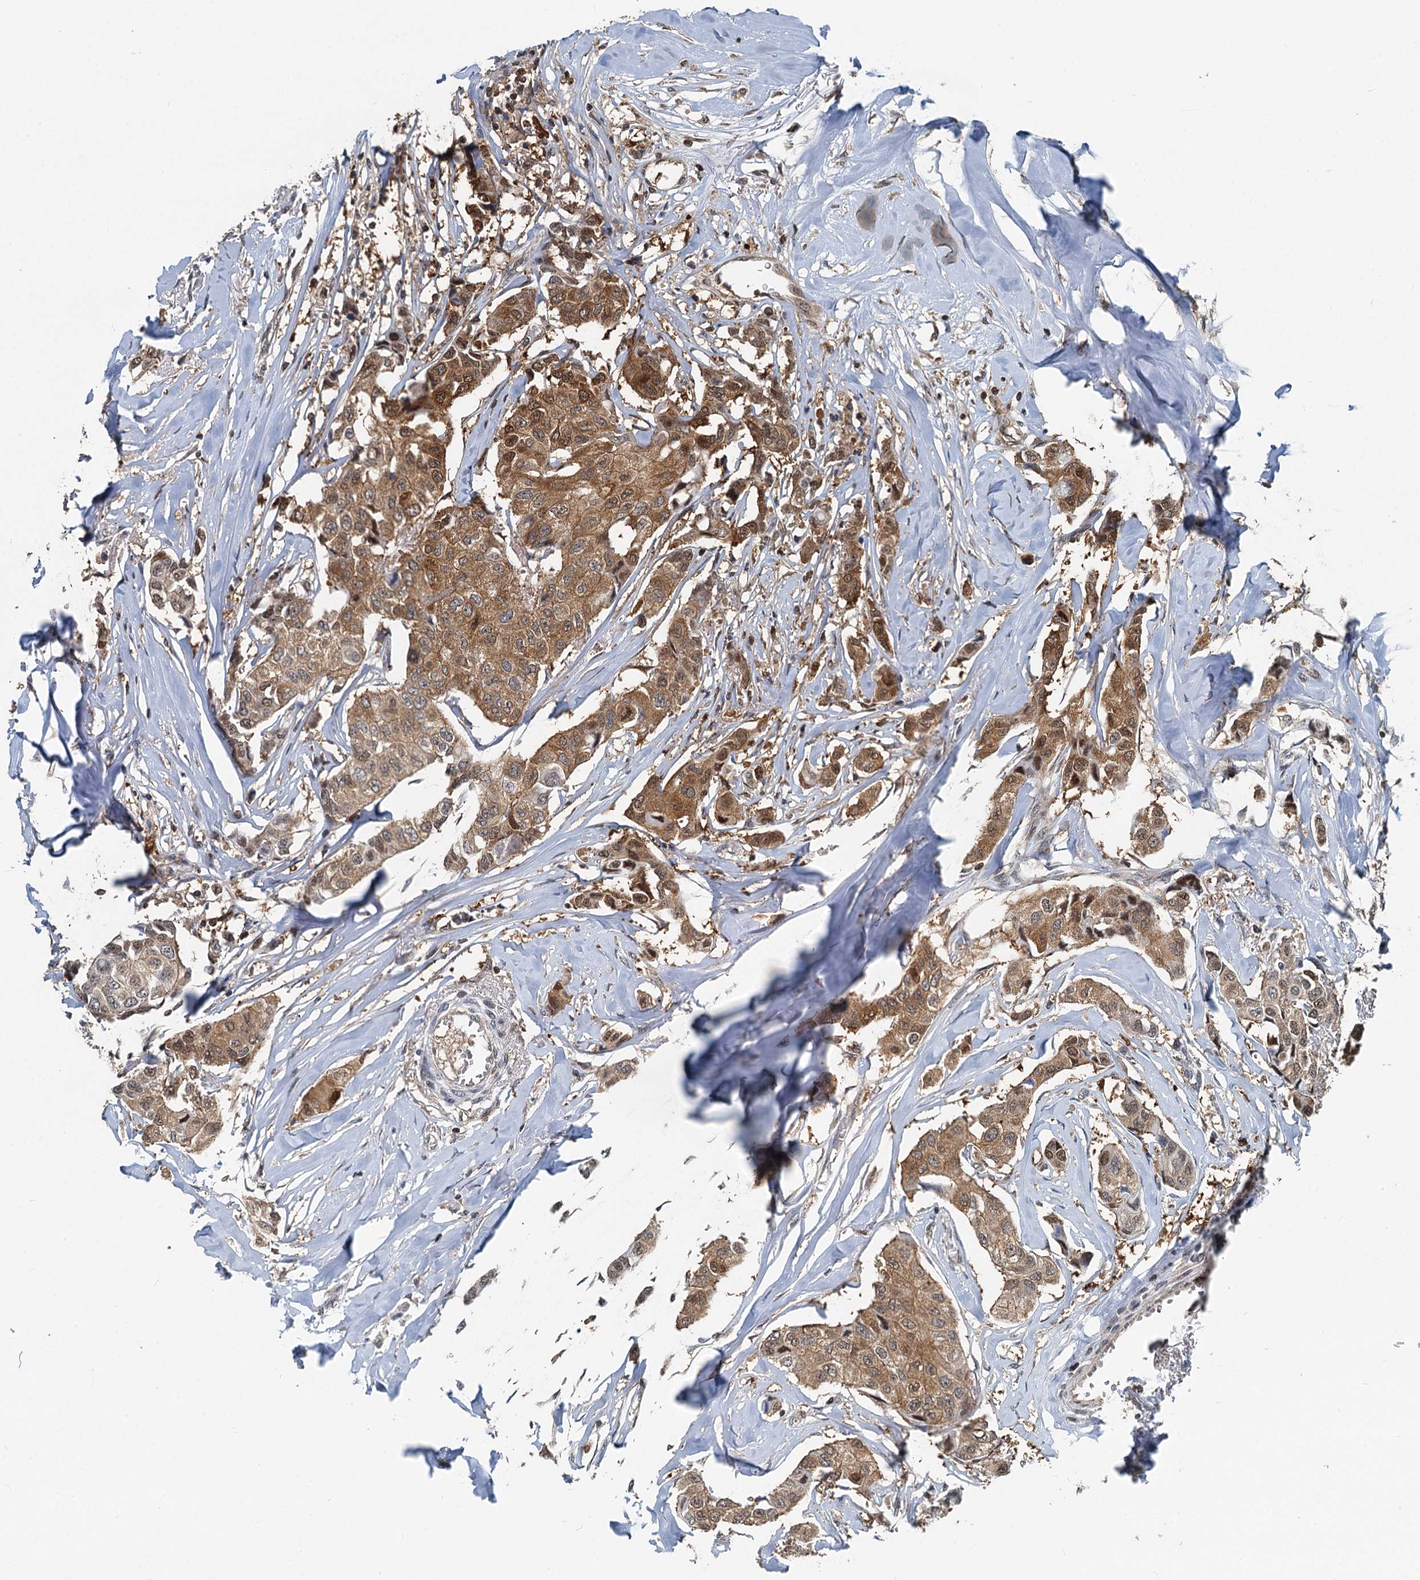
{"staining": {"intensity": "moderate", "quantity": ">75%", "location": "cytoplasmic/membranous,nuclear"}, "tissue": "breast cancer", "cell_type": "Tumor cells", "image_type": "cancer", "snomed": [{"axis": "morphology", "description": "Duct carcinoma"}, {"axis": "topography", "description": "Breast"}], "caption": "Tumor cells demonstrate moderate cytoplasmic/membranous and nuclear positivity in approximately >75% of cells in breast cancer (invasive ductal carcinoma).", "gene": "GPI", "patient": {"sex": "female", "age": 80}}